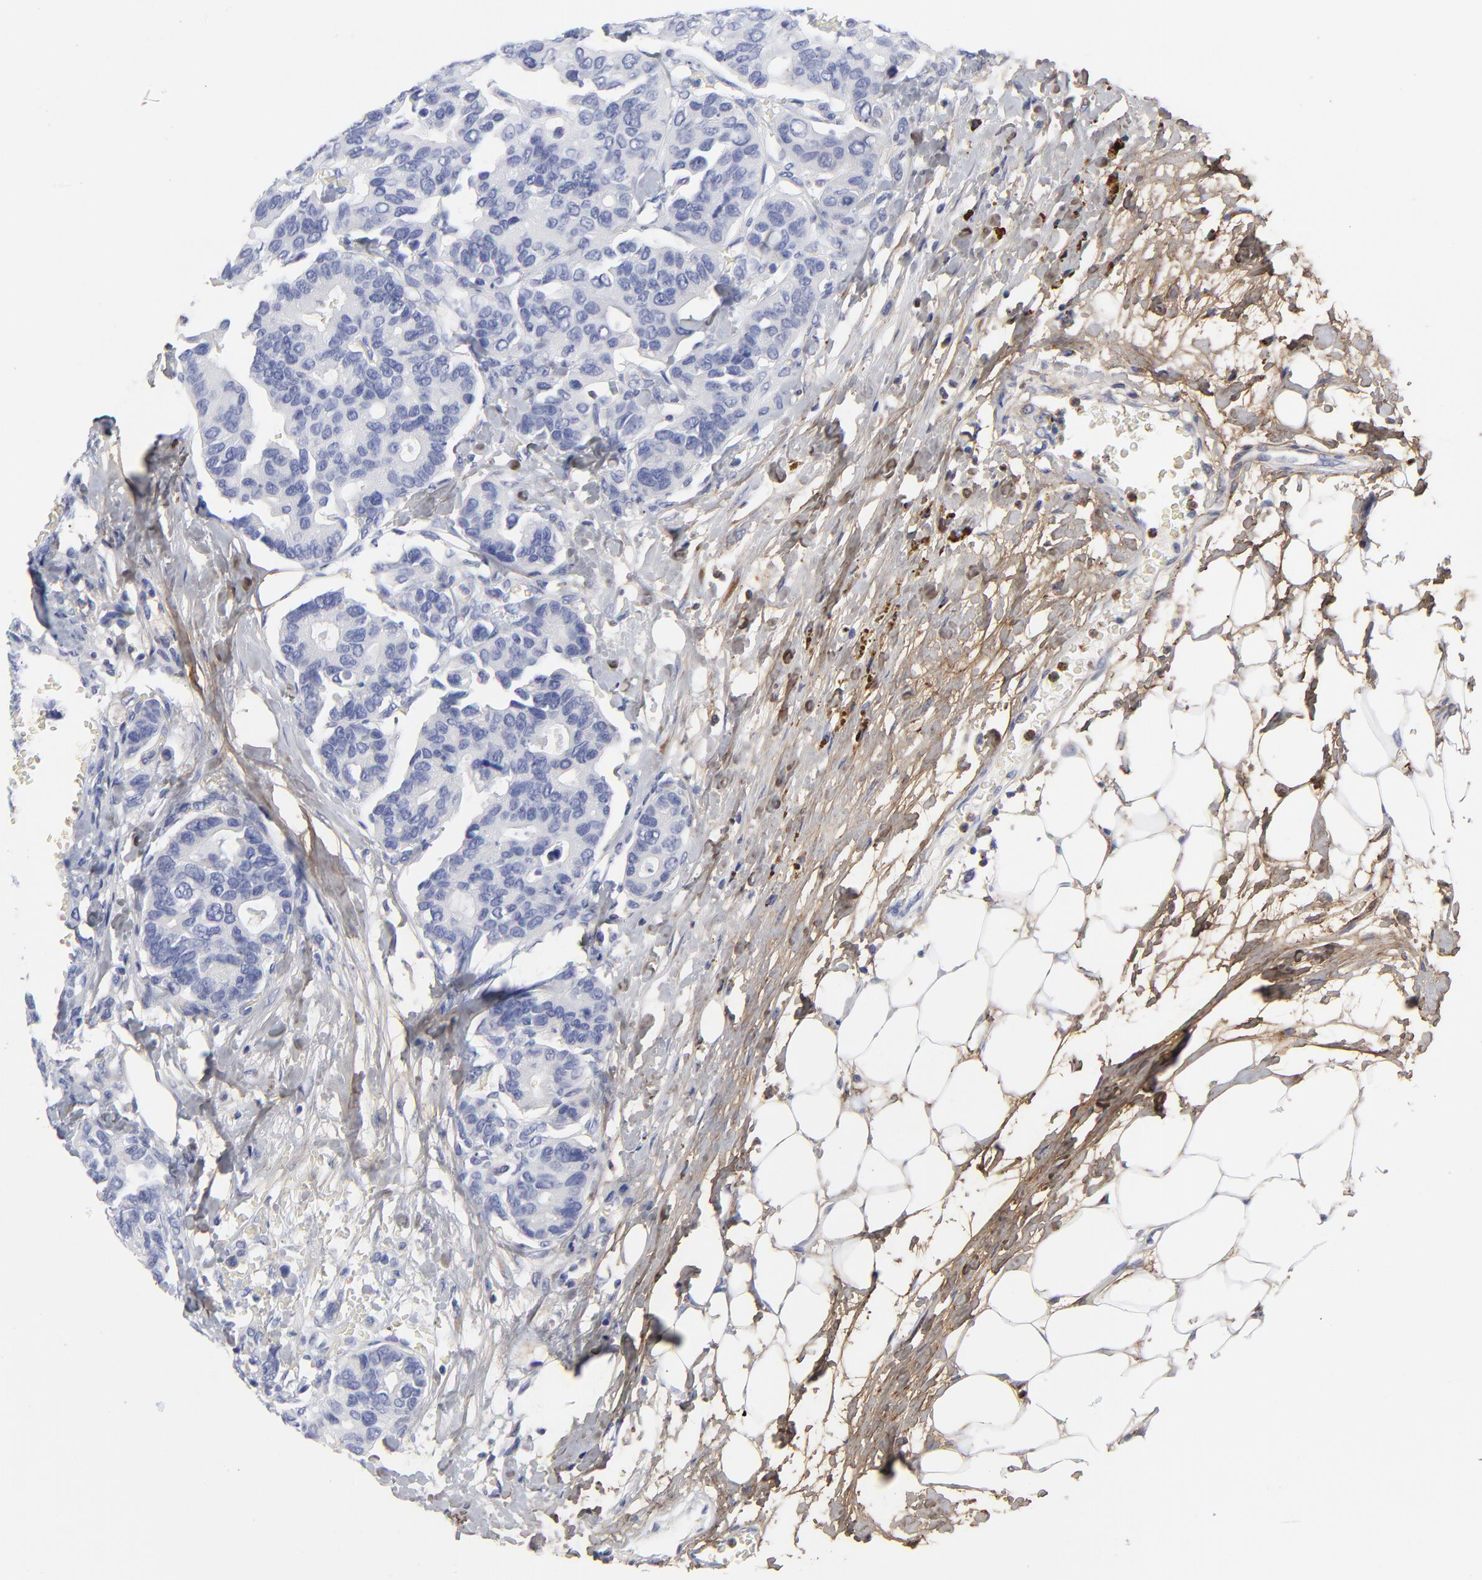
{"staining": {"intensity": "negative", "quantity": "none", "location": "none"}, "tissue": "breast cancer", "cell_type": "Tumor cells", "image_type": "cancer", "snomed": [{"axis": "morphology", "description": "Duct carcinoma"}, {"axis": "topography", "description": "Breast"}], "caption": "Human breast cancer (invasive ductal carcinoma) stained for a protein using IHC exhibits no expression in tumor cells.", "gene": "DCN", "patient": {"sex": "female", "age": 69}}